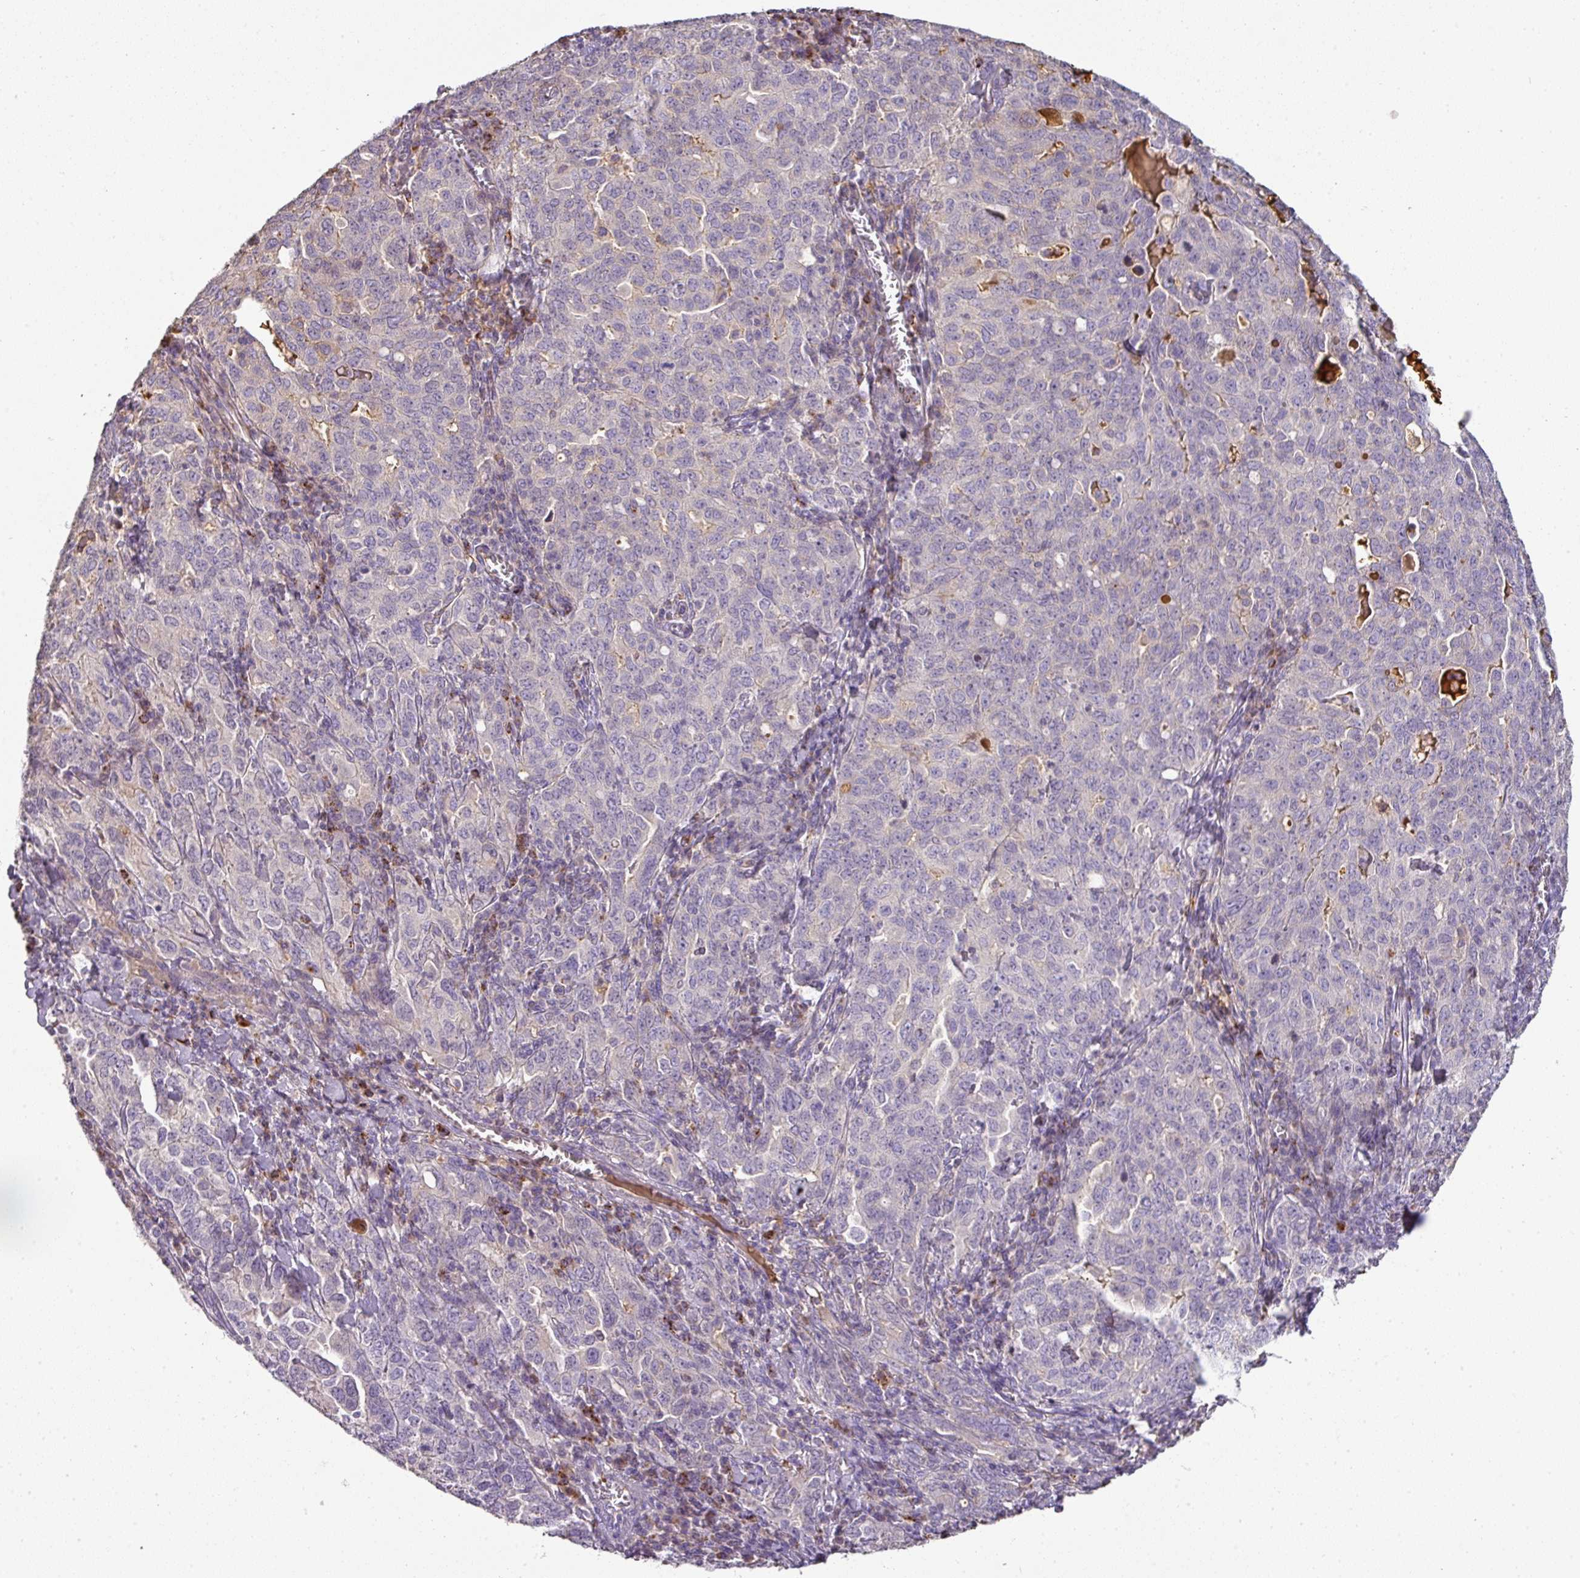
{"staining": {"intensity": "negative", "quantity": "none", "location": "none"}, "tissue": "ovarian cancer", "cell_type": "Tumor cells", "image_type": "cancer", "snomed": [{"axis": "morphology", "description": "Carcinoma, endometroid"}, {"axis": "topography", "description": "Ovary"}], "caption": "Endometroid carcinoma (ovarian) stained for a protein using immunohistochemistry (IHC) reveals no expression tumor cells.", "gene": "CCZ1", "patient": {"sex": "female", "age": 62}}